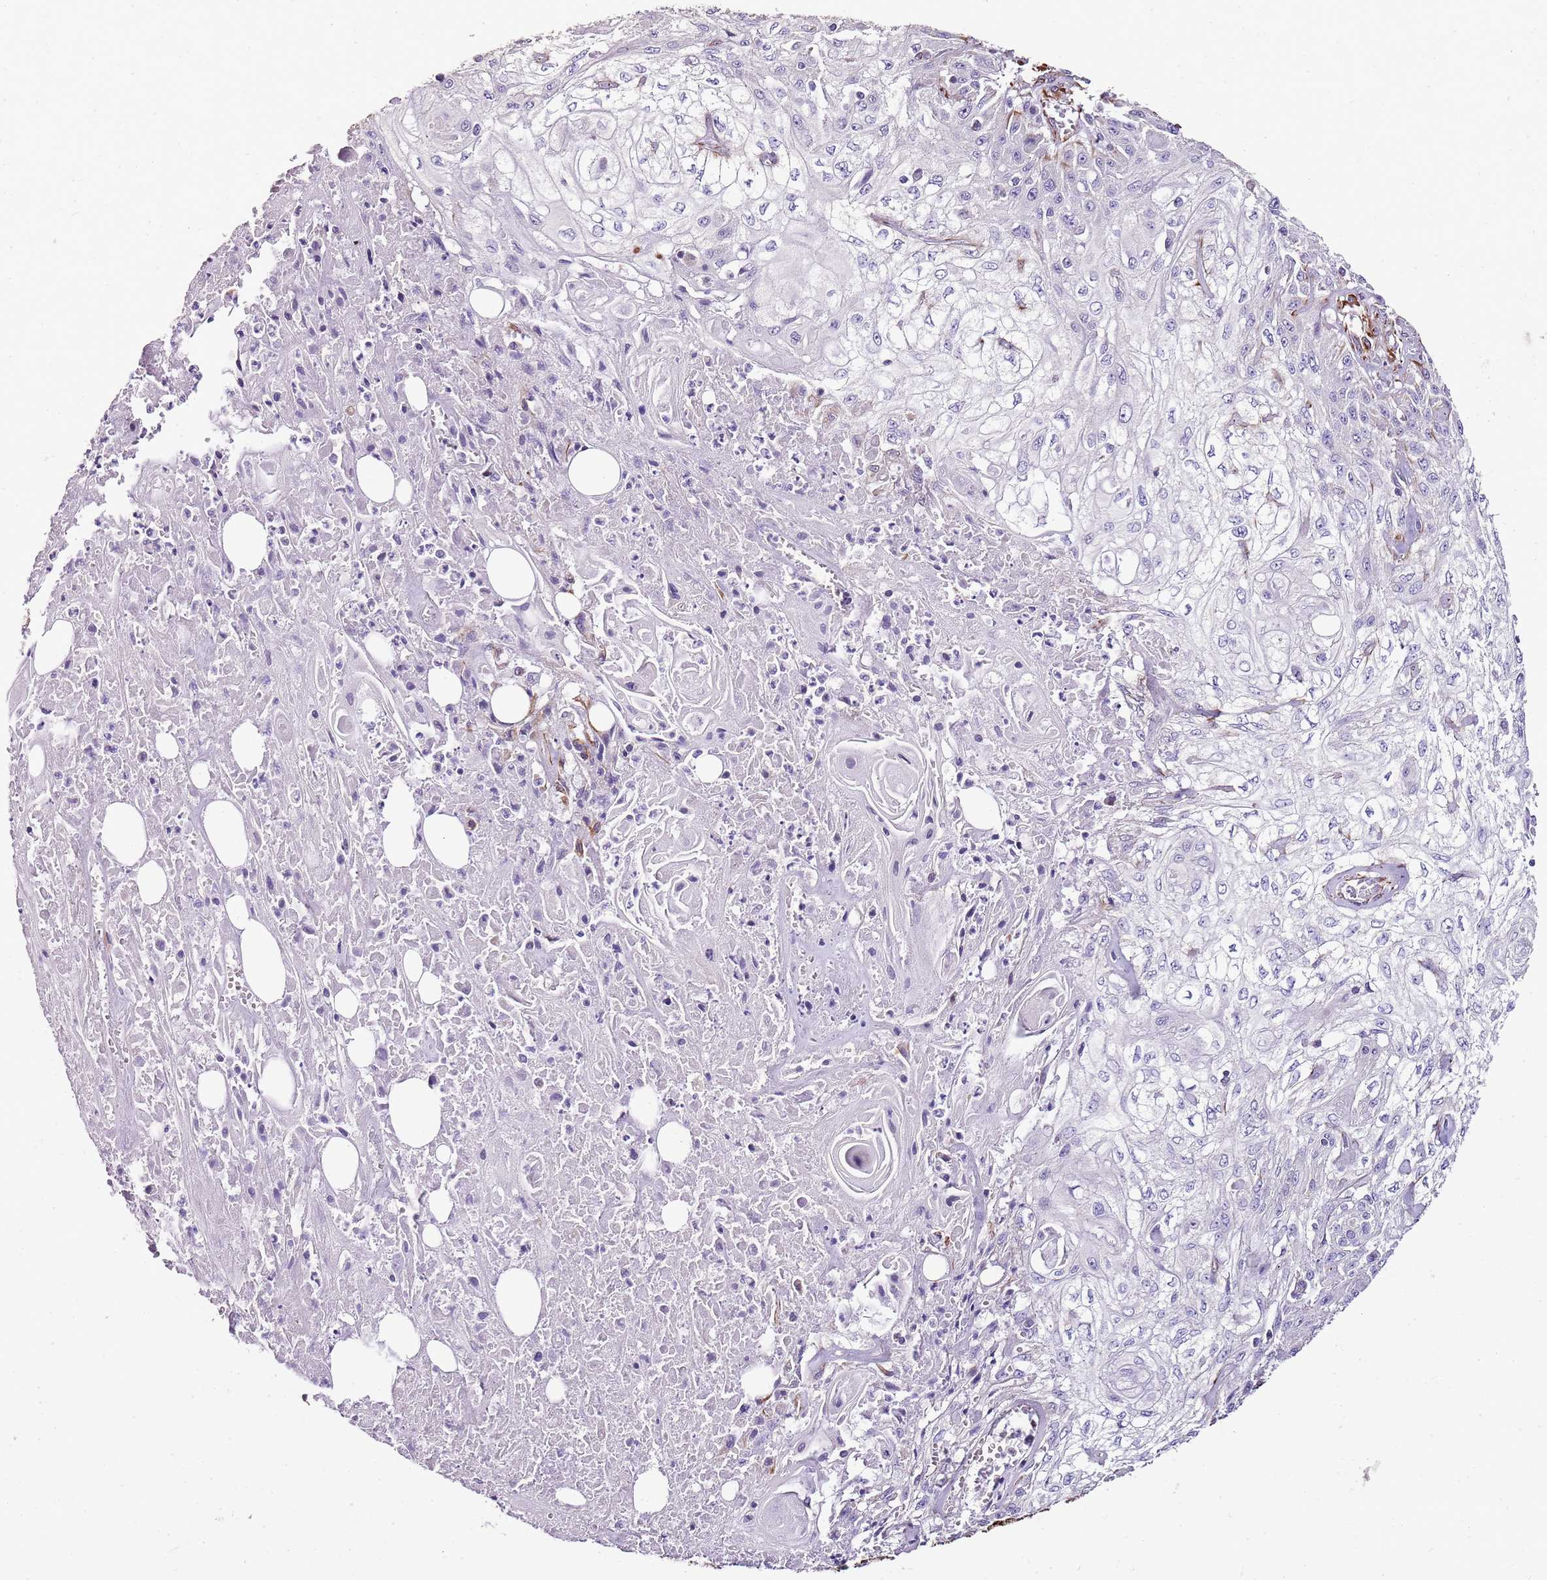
{"staining": {"intensity": "negative", "quantity": "none", "location": "none"}, "tissue": "skin cancer", "cell_type": "Tumor cells", "image_type": "cancer", "snomed": [{"axis": "morphology", "description": "Squamous cell carcinoma, NOS"}, {"axis": "morphology", "description": "Squamous cell carcinoma, metastatic, NOS"}, {"axis": "topography", "description": "Skin"}, {"axis": "topography", "description": "Lymph node"}], "caption": "DAB immunohistochemical staining of human squamous cell carcinoma (skin) demonstrates no significant expression in tumor cells. The staining is performed using DAB (3,3'-diaminobenzidine) brown chromogen with nuclei counter-stained in using hematoxylin.", "gene": "ZNF786", "patient": {"sex": "male", "age": 75}}